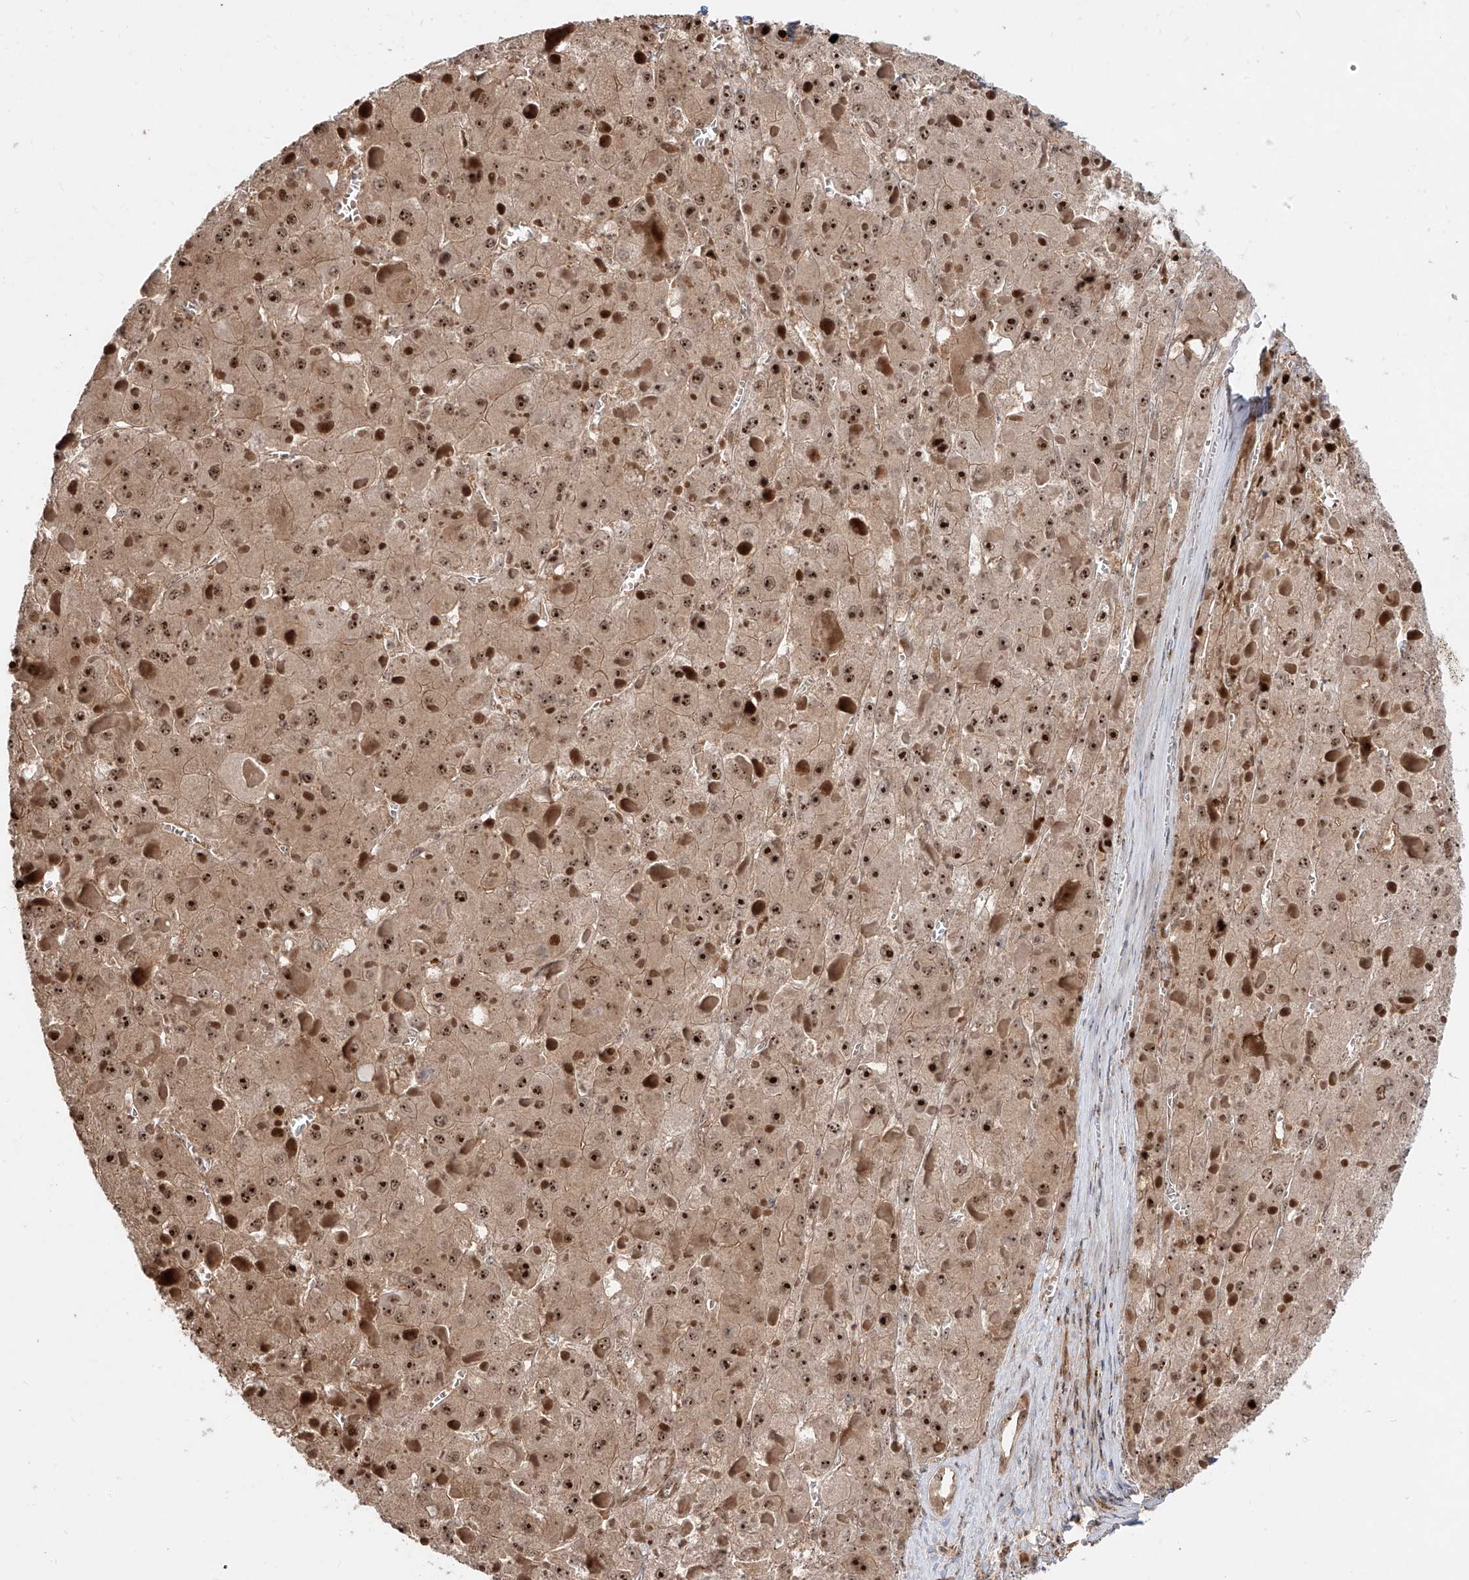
{"staining": {"intensity": "strong", "quantity": ">75%", "location": "nuclear"}, "tissue": "liver cancer", "cell_type": "Tumor cells", "image_type": "cancer", "snomed": [{"axis": "morphology", "description": "Carcinoma, Hepatocellular, NOS"}, {"axis": "topography", "description": "Liver"}], "caption": "Protein expression by immunohistochemistry shows strong nuclear staining in about >75% of tumor cells in liver hepatocellular carcinoma. Immunohistochemistry stains the protein of interest in brown and the nuclei are stained blue.", "gene": "ZNF710", "patient": {"sex": "female", "age": 73}}